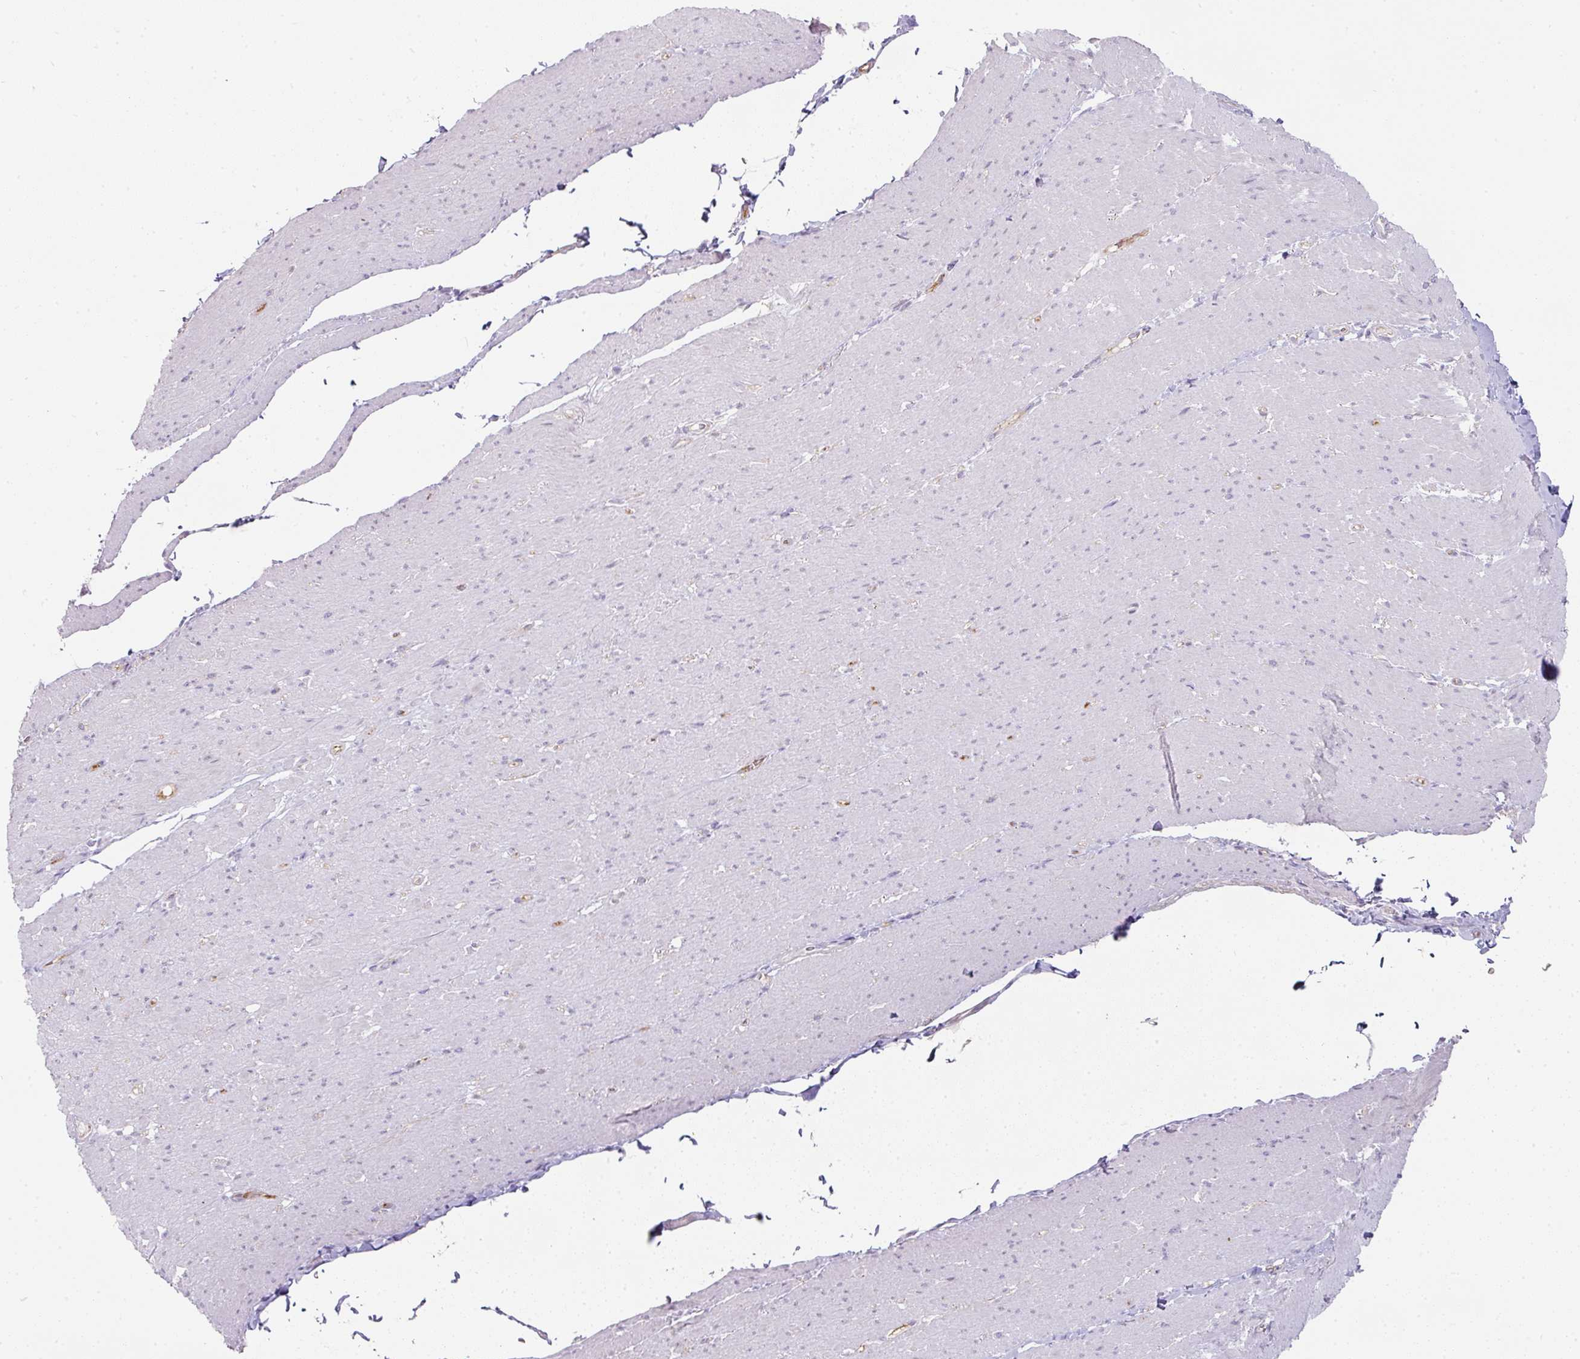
{"staining": {"intensity": "negative", "quantity": "none", "location": "none"}, "tissue": "smooth muscle", "cell_type": "Smooth muscle cells", "image_type": "normal", "snomed": [{"axis": "morphology", "description": "Normal tissue, NOS"}, {"axis": "topography", "description": "Smooth muscle"}, {"axis": "topography", "description": "Rectum"}], "caption": "High power microscopy histopathology image of an immunohistochemistry image of unremarkable smooth muscle, revealing no significant positivity in smooth muscle cells. Brightfield microscopy of IHC stained with DAB (brown) and hematoxylin (blue), captured at high magnification.", "gene": "OR52N1", "patient": {"sex": "male", "age": 53}}